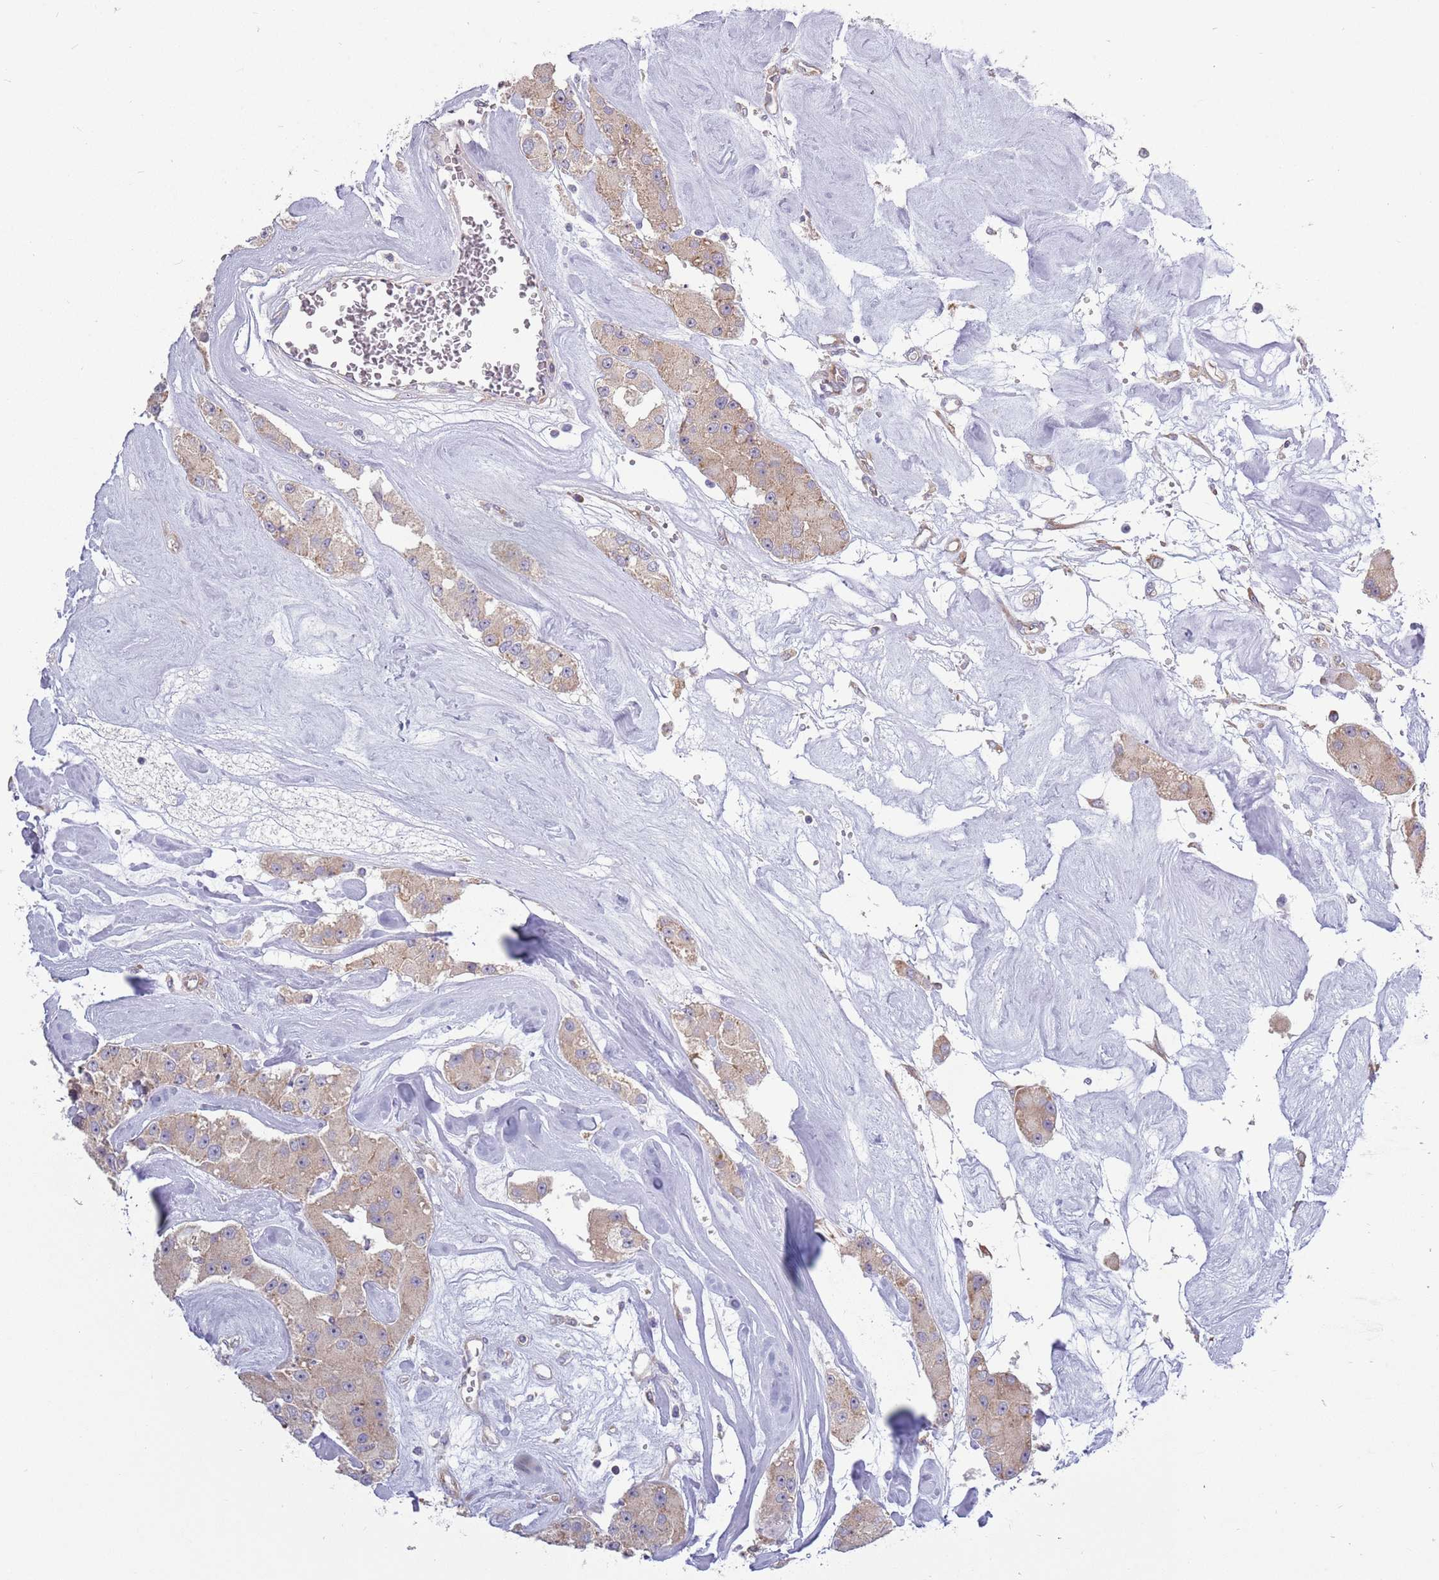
{"staining": {"intensity": "negative", "quantity": "none", "location": "none"}, "tissue": "carcinoid", "cell_type": "Tumor cells", "image_type": "cancer", "snomed": [{"axis": "morphology", "description": "Carcinoid, malignant, NOS"}, {"axis": "topography", "description": "Pancreas"}], "caption": "Immunohistochemical staining of carcinoid (malignant) reveals no significant positivity in tumor cells.", "gene": "RPL17-C18orf32", "patient": {"sex": "male", "age": 41}}